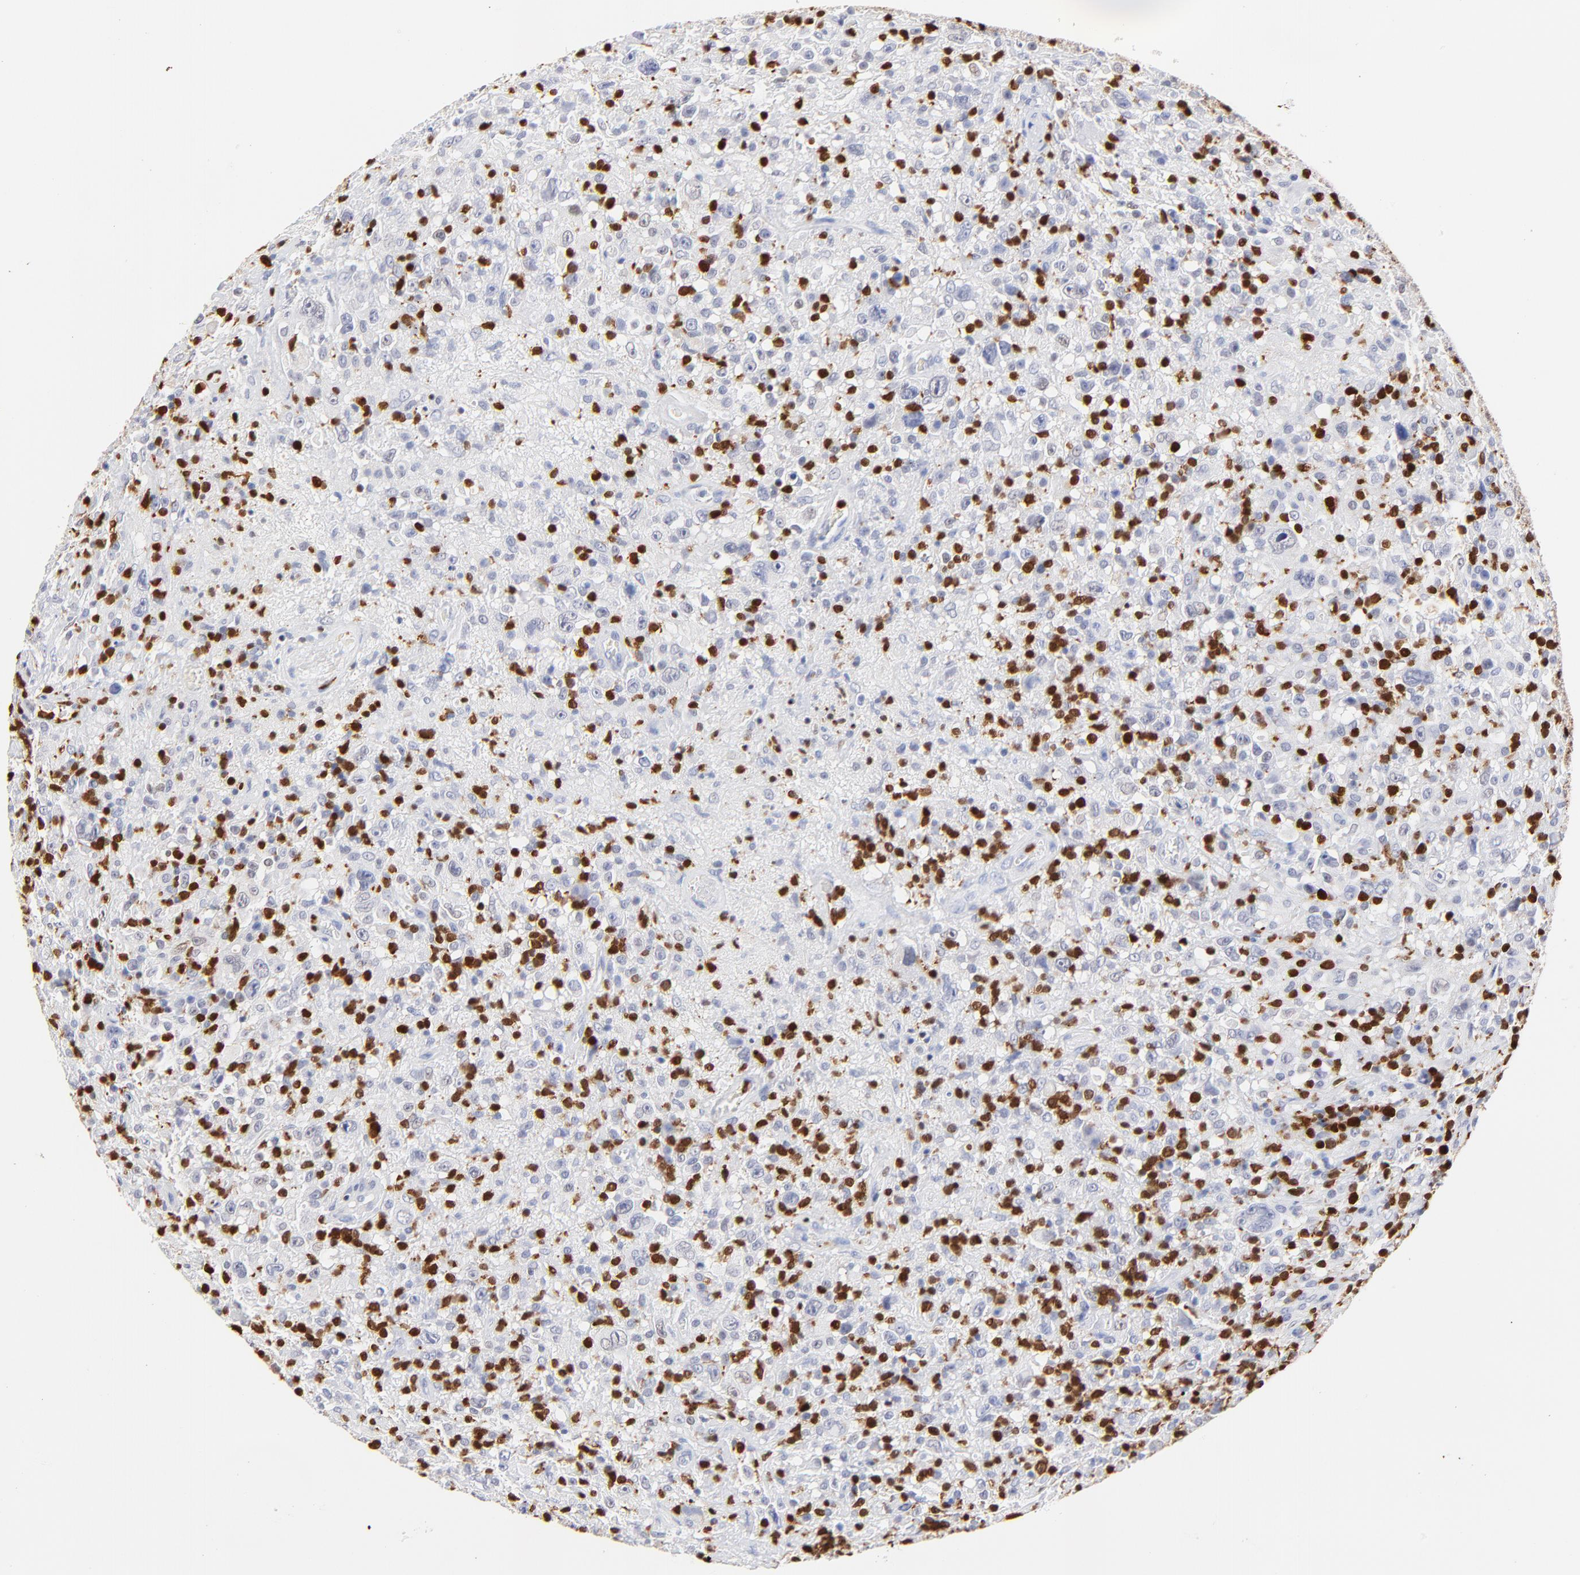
{"staining": {"intensity": "negative", "quantity": "none", "location": "none"}, "tissue": "lymphoma", "cell_type": "Tumor cells", "image_type": "cancer", "snomed": [{"axis": "morphology", "description": "Hodgkin's disease, NOS"}, {"axis": "topography", "description": "Lymph node"}], "caption": "Tumor cells show no significant protein expression in Hodgkin's disease.", "gene": "ZAP70", "patient": {"sex": "male", "age": 46}}